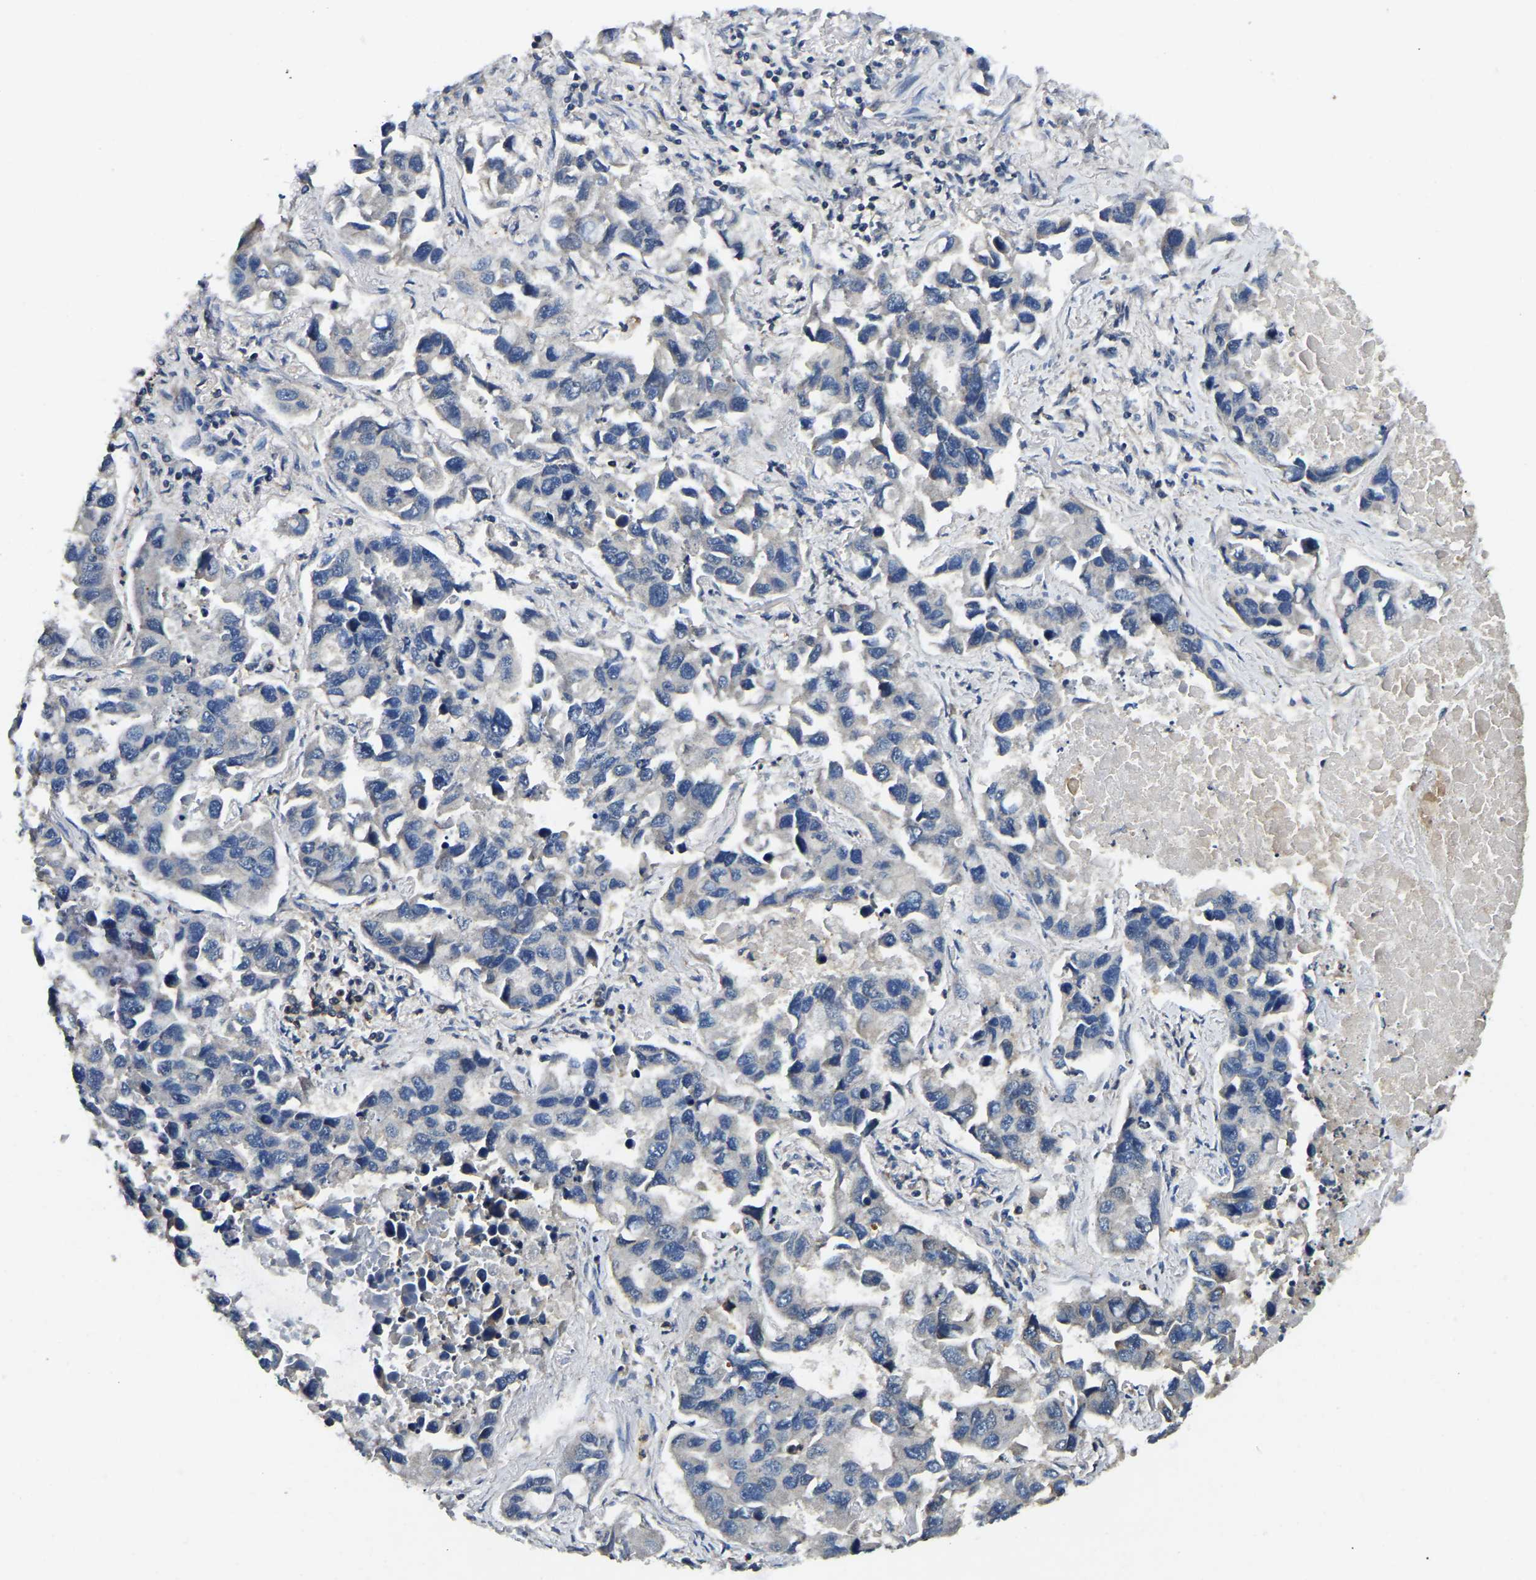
{"staining": {"intensity": "negative", "quantity": "none", "location": "none"}, "tissue": "lung cancer", "cell_type": "Tumor cells", "image_type": "cancer", "snomed": [{"axis": "morphology", "description": "Adenocarcinoma, NOS"}, {"axis": "topography", "description": "Lung"}], "caption": "DAB immunohistochemical staining of lung cancer exhibits no significant staining in tumor cells. Brightfield microscopy of immunohistochemistry stained with DAB (3,3'-diaminobenzidine) (brown) and hematoxylin (blue), captured at high magnification.", "gene": "SMPD2", "patient": {"sex": "male", "age": 64}}